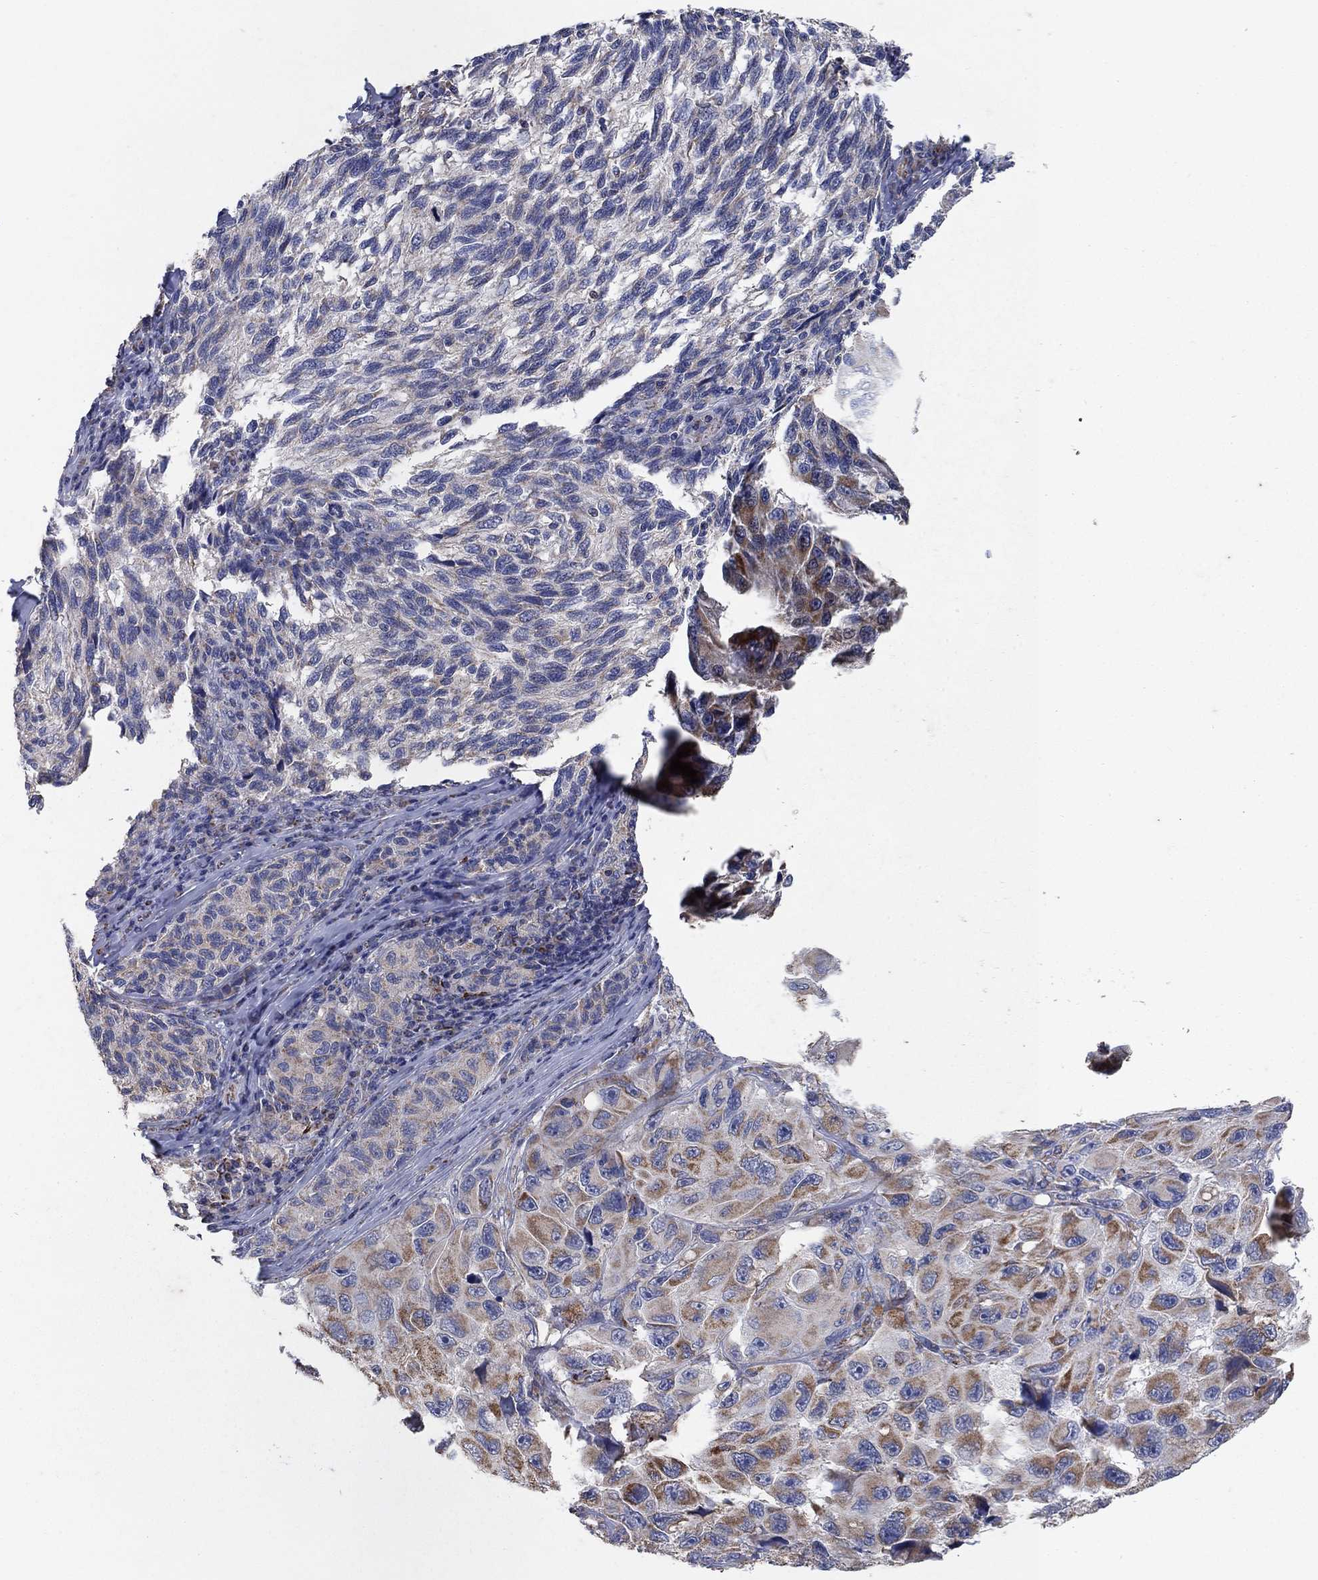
{"staining": {"intensity": "moderate", "quantity": "25%-75%", "location": "cytoplasmic/membranous"}, "tissue": "melanoma", "cell_type": "Tumor cells", "image_type": "cancer", "snomed": [{"axis": "morphology", "description": "Malignant melanoma, NOS"}, {"axis": "topography", "description": "Skin"}], "caption": "Malignant melanoma tissue reveals moderate cytoplasmic/membranous expression in about 25%-75% of tumor cells", "gene": "PNPLA2", "patient": {"sex": "female", "age": 73}}